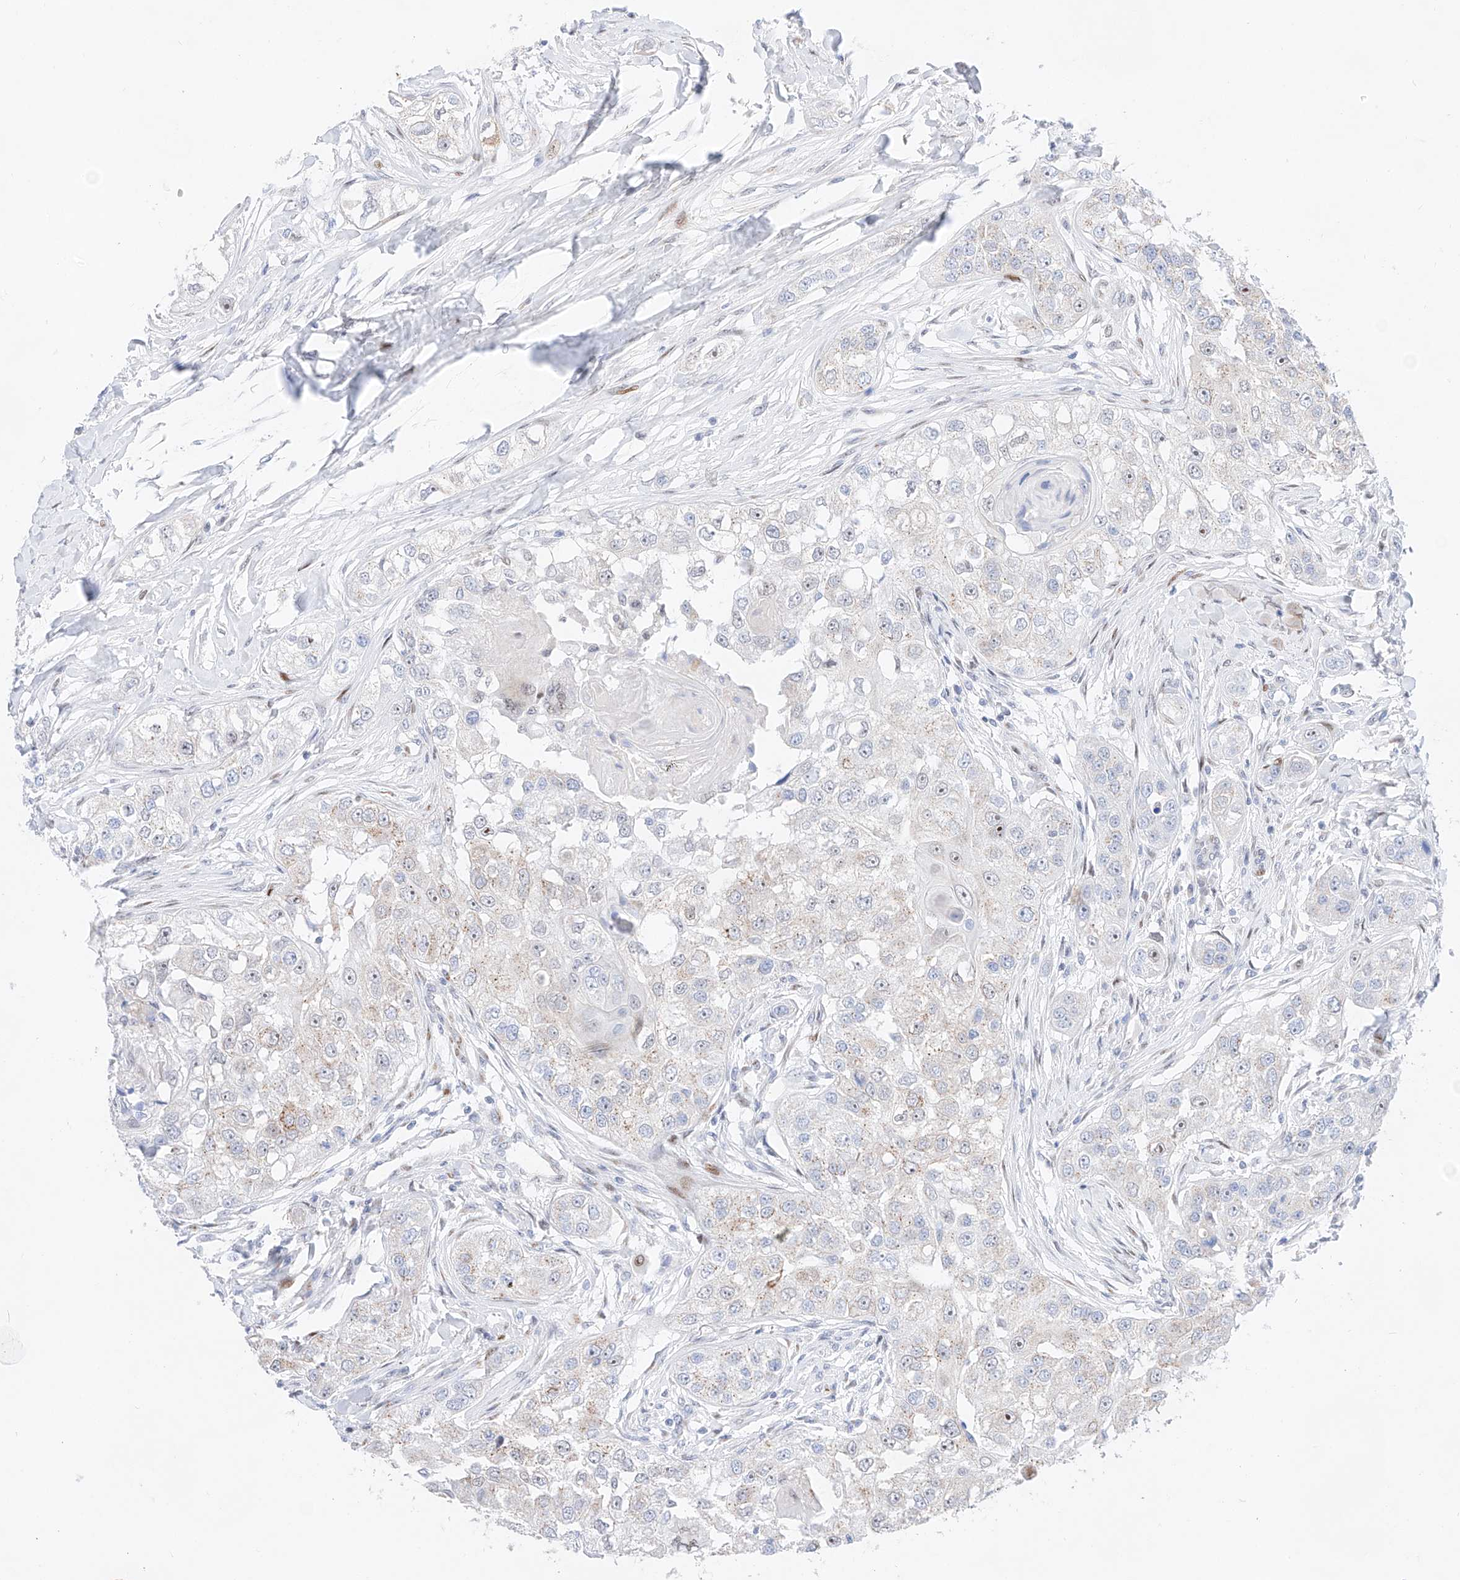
{"staining": {"intensity": "weak", "quantity": "25%-75%", "location": "cytoplasmic/membranous,nuclear"}, "tissue": "head and neck cancer", "cell_type": "Tumor cells", "image_type": "cancer", "snomed": [{"axis": "morphology", "description": "Normal tissue, NOS"}, {"axis": "morphology", "description": "Squamous cell carcinoma, NOS"}, {"axis": "topography", "description": "Skeletal muscle"}, {"axis": "topography", "description": "Head-Neck"}], "caption": "Weak cytoplasmic/membranous and nuclear expression for a protein is appreciated in about 25%-75% of tumor cells of squamous cell carcinoma (head and neck) using IHC.", "gene": "NT5C3B", "patient": {"sex": "male", "age": 51}}